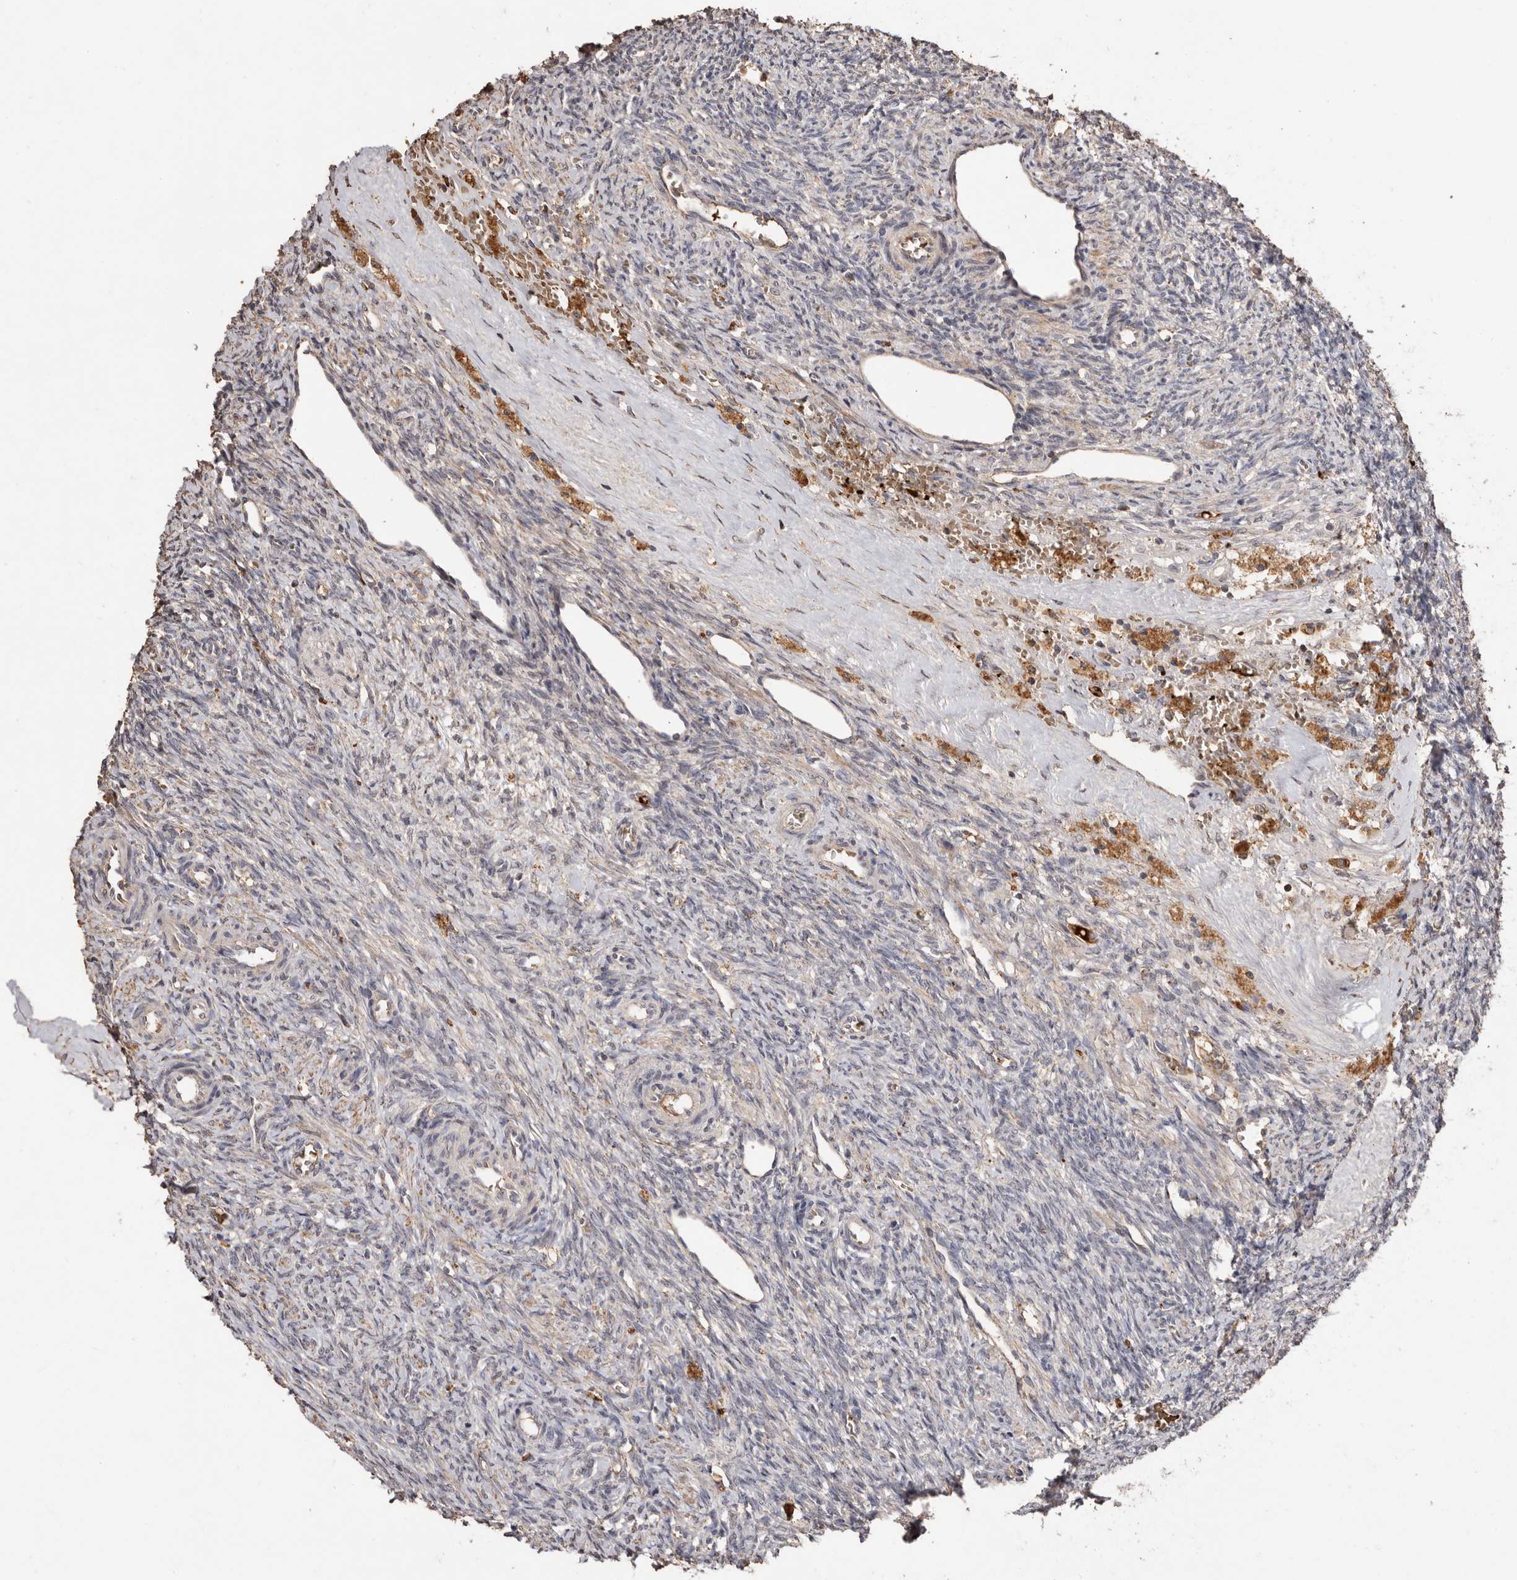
{"staining": {"intensity": "moderate", "quantity": ">75%", "location": "cytoplasmic/membranous"}, "tissue": "ovary", "cell_type": "Follicle cells", "image_type": "normal", "snomed": [{"axis": "morphology", "description": "Normal tissue, NOS"}, {"axis": "topography", "description": "Ovary"}], "caption": "Brown immunohistochemical staining in unremarkable human ovary reveals moderate cytoplasmic/membranous expression in about >75% of follicle cells. The protein of interest is stained brown, and the nuclei are stained in blue (DAB IHC with brightfield microscopy, high magnification).", "gene": "GRAMD2A", "patient": {"sex": "female", "age": 41}}